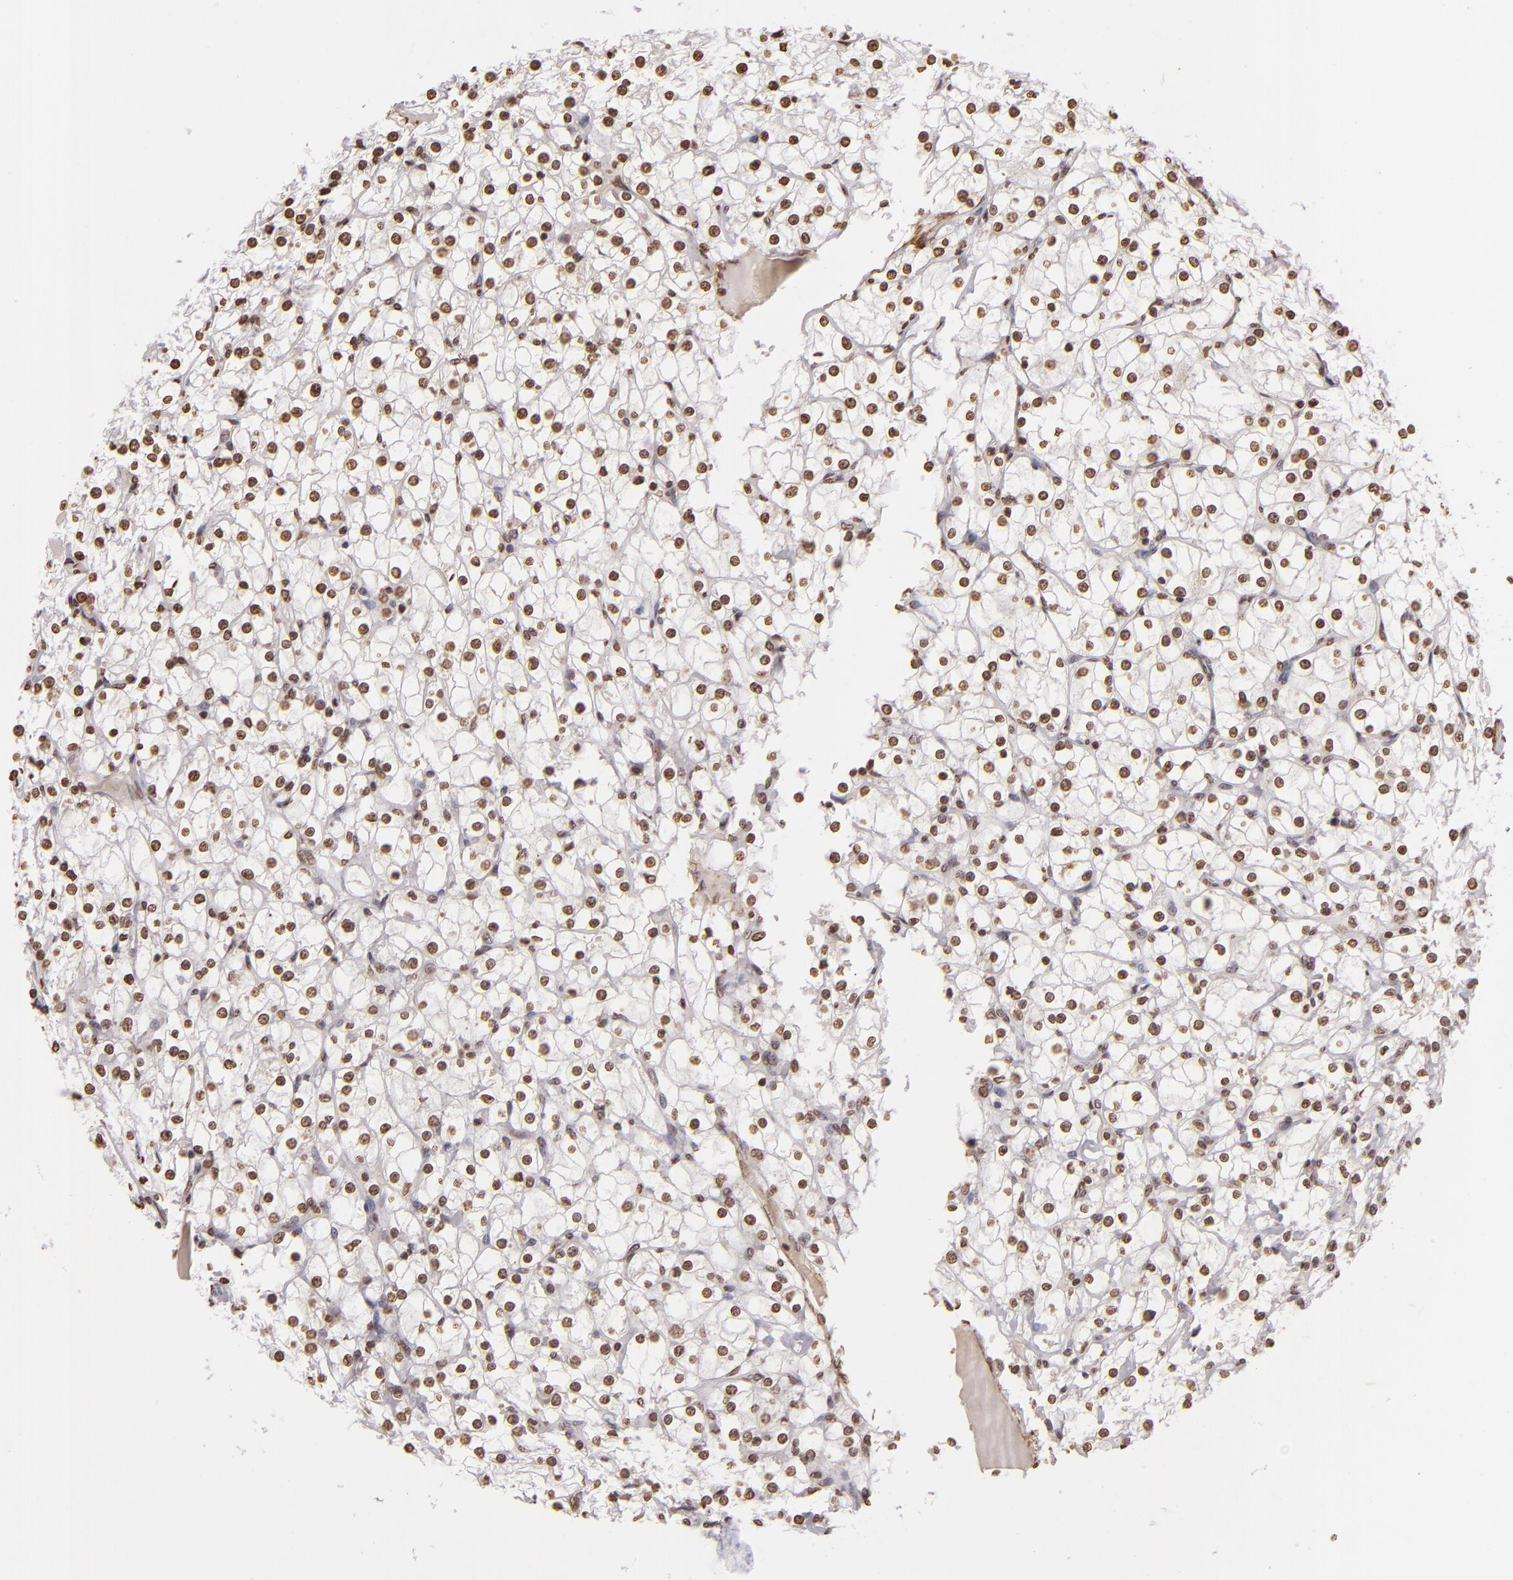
{"staining": {"intensity": "moderate", "quantity": ">75%", "location": "nuclear"}, "tissue": "renal cancer", "cell_type": "Tumor cells", "image_type": "cancer", "snomed": [{"axis": "morphology", "description": "Adenocarcinoma, NOS"}, {"axis": "topography", "description": "Kidney"}], "caption": "Adenocarcinoma (renal) was stained to show a protein in brown. There is medium levels of moderate nuclear expression in approximately >75% of tumor cells.", "gene": "THRB", "patient": {"sex": "female", "age": 73}}